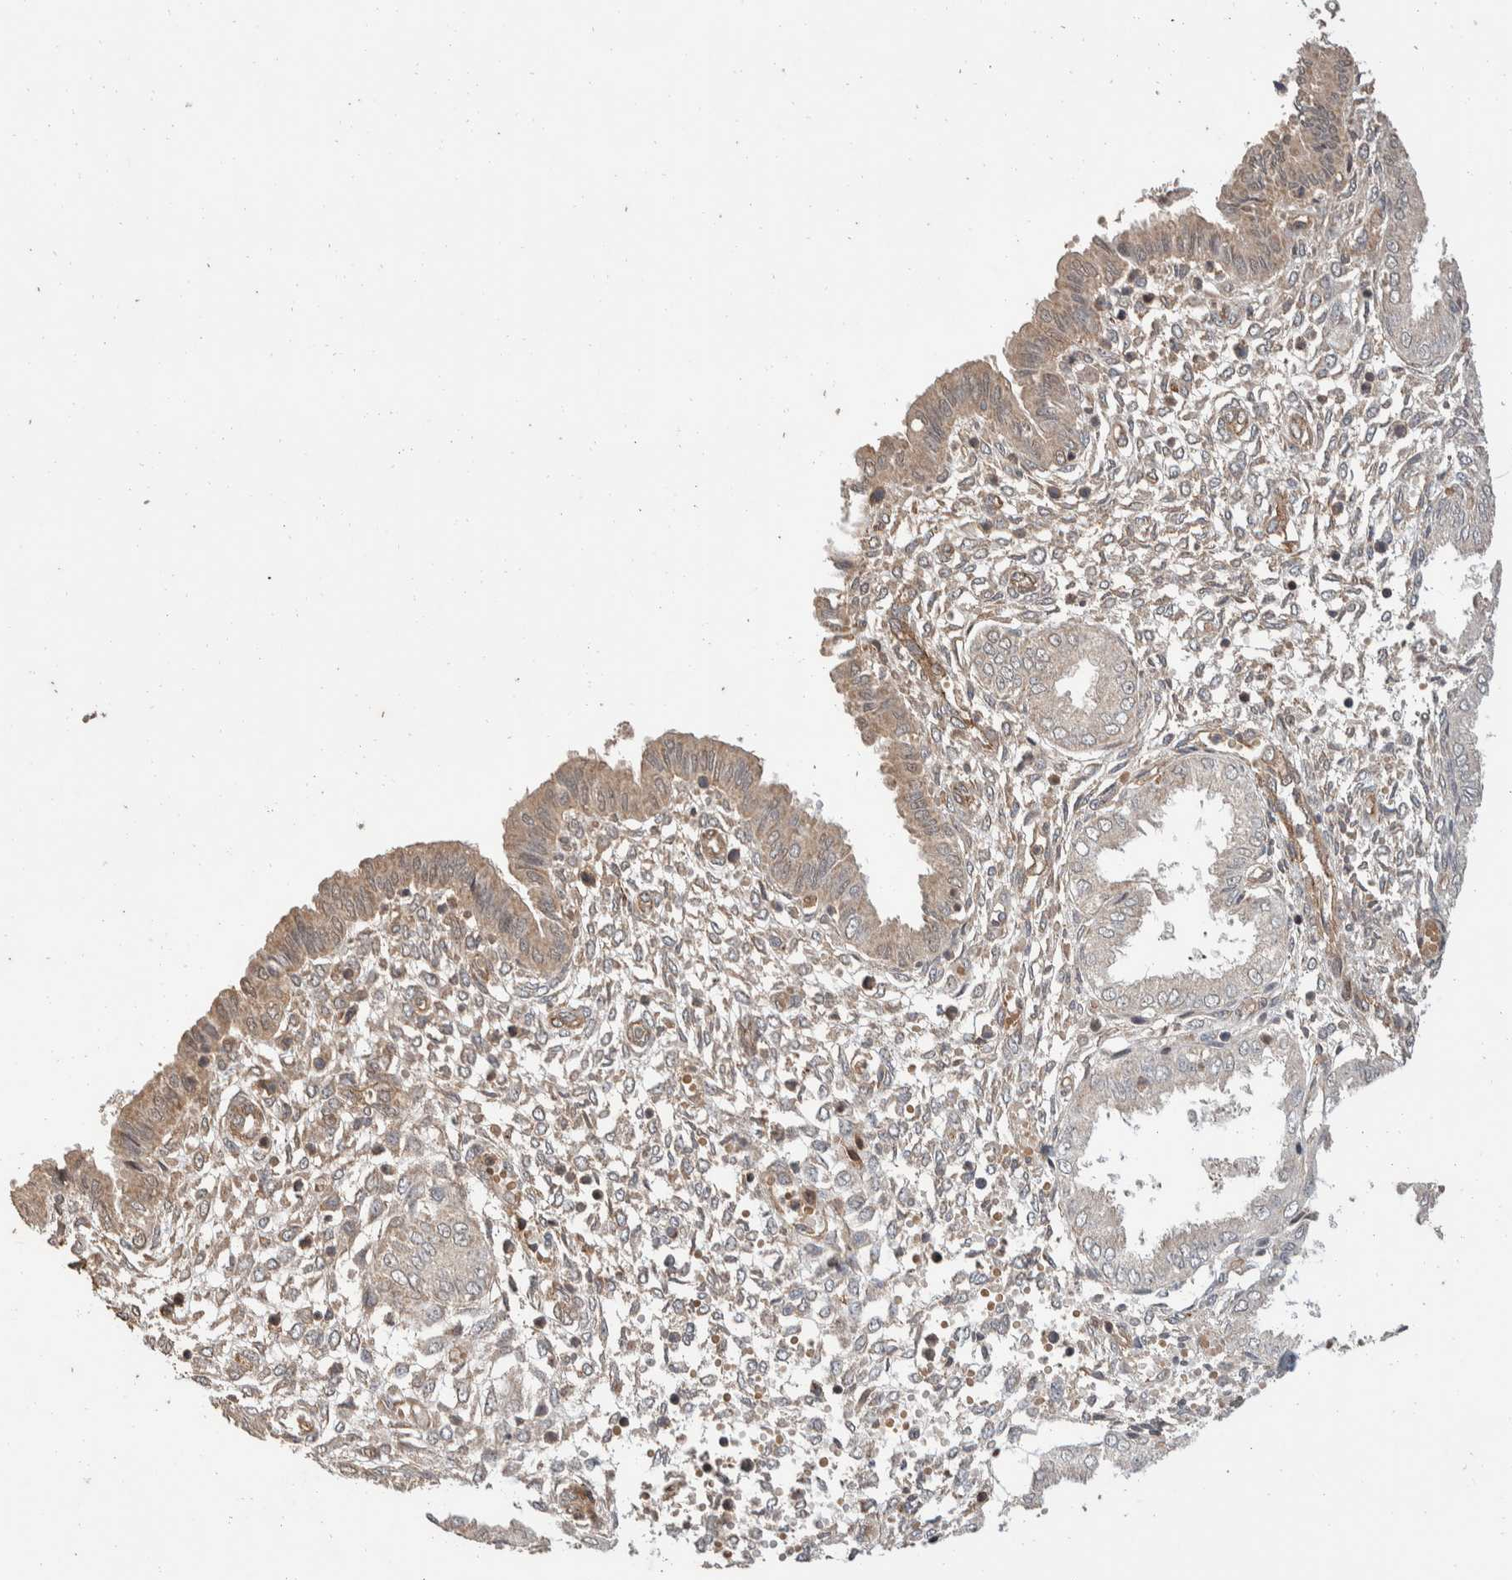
{"staining": {"intensity": "weak", "quantity": "25%-75%", "location": "cytoplasmic/membranous"}, "tissue": "endometrium", "cell_type": "Cells in endometrial stroma", "image_type": "normal", "snomed": [{"axis": "morphology", "description": "Normal tissue, NOS"}, {"axis": "topography", "description": "Endometrium"}], "caption": "Immunohistochemistry (IHC) histopathology image of normal endometrium: human endometrium stained using immunohistochemistry (IHC) displays low levels of weak protein expression localized specifically in the cytoplasmic/membranous of cells in endometrial stroma, appearing as a cytoplasmic/membranous brown color.", "gene": "ERC1", "patient": {"sex": "female", "age": 33}}